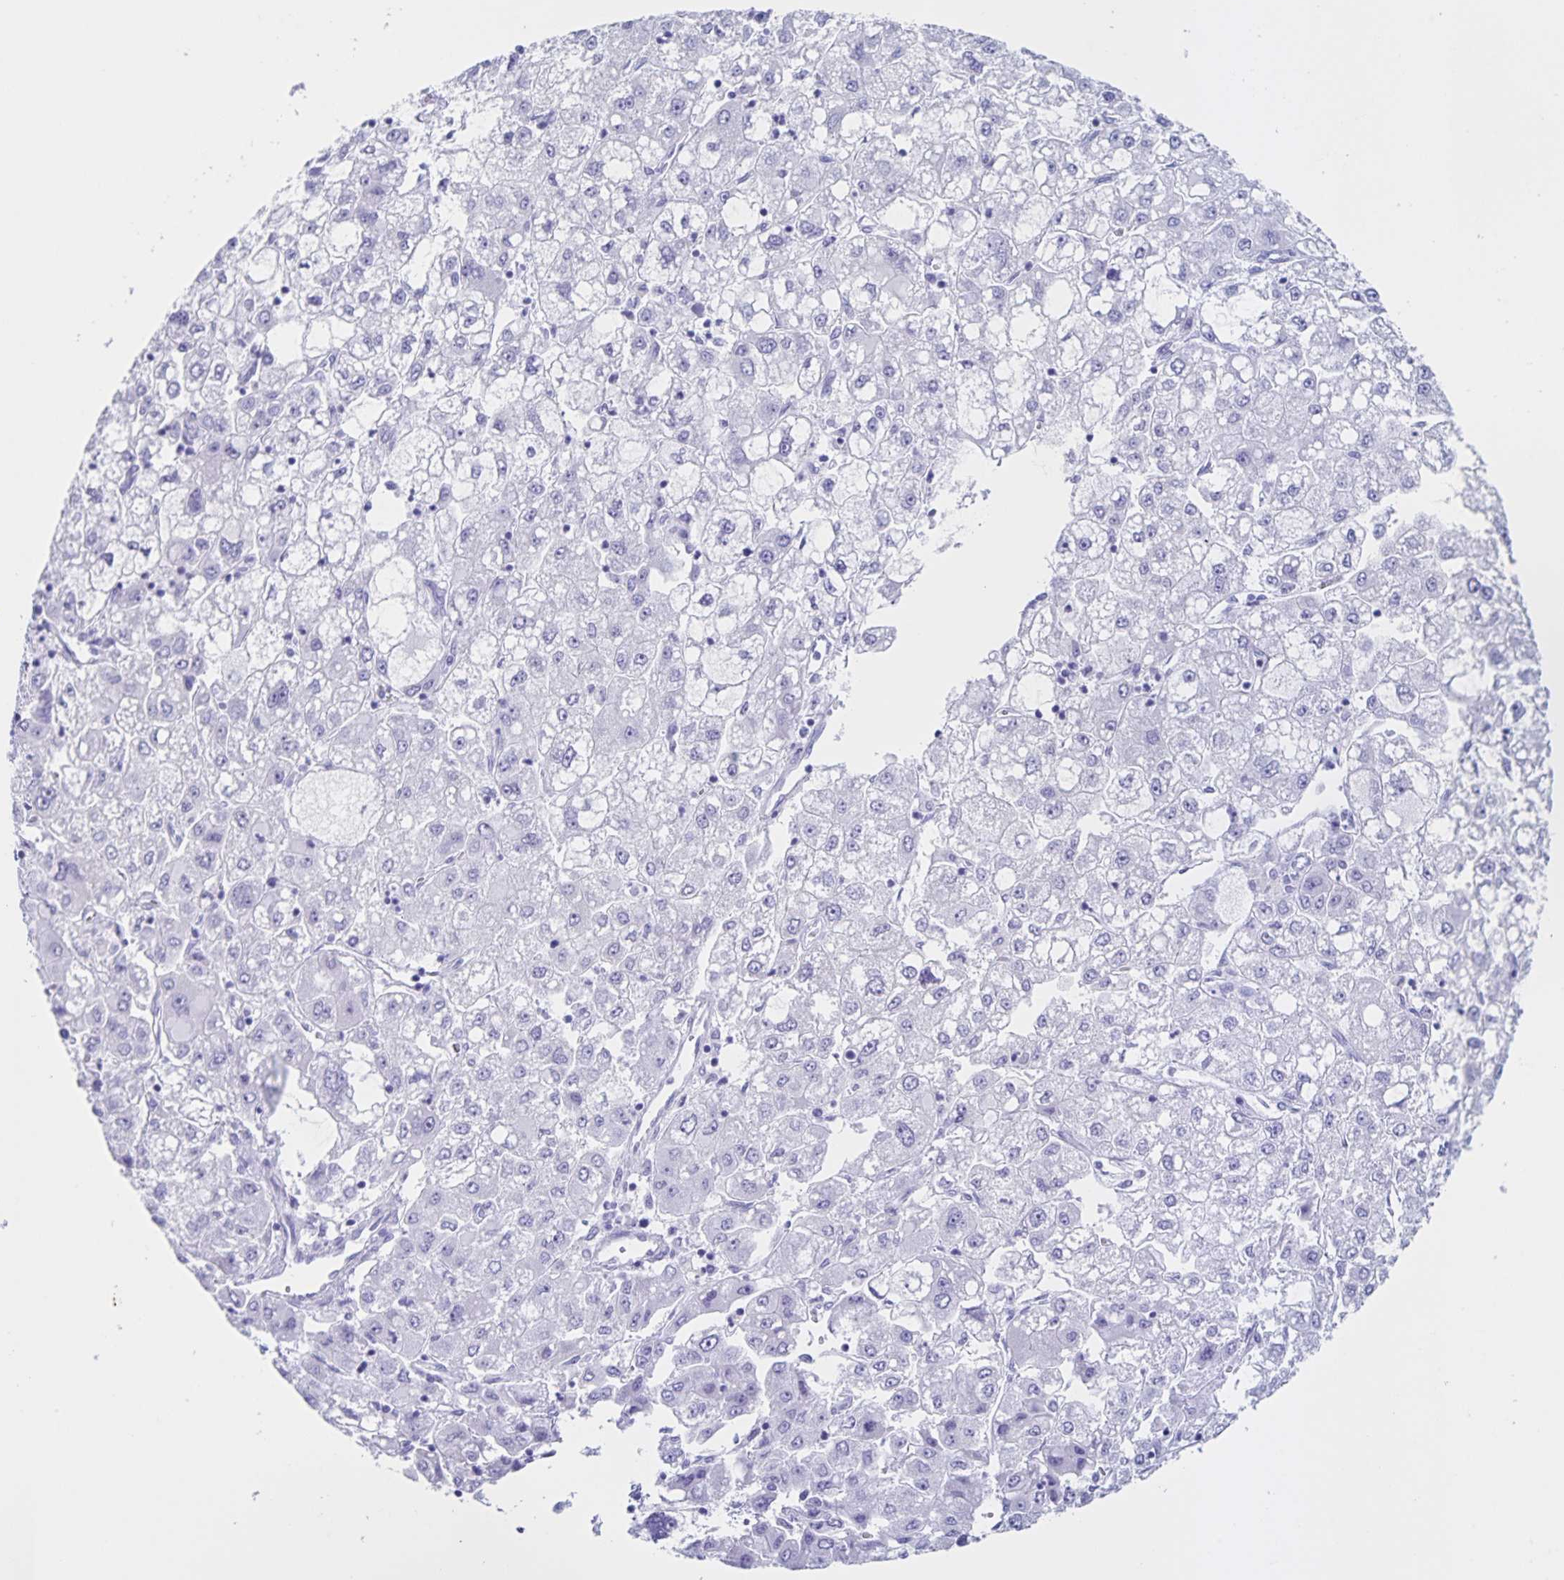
{"staining": {"intensity": "negative", "quantity": "none", "location": "none"}, "tissue": "liver cancer", "cell_type": "Tumor cells", "image_type": "cancer", "snomed": [{"axis": "morphology", "description": "Carcinoma, Hepatocellular, NOS"}, {"axis": "topography", "description": "Liver"}], "caption": "Liver hepatocellular carcinoma was stained to show a protein in brown. There is no significant positivity in tumor cells.", "gene": "C12orf56", "patient": {"sex": "male", "age": 40}}